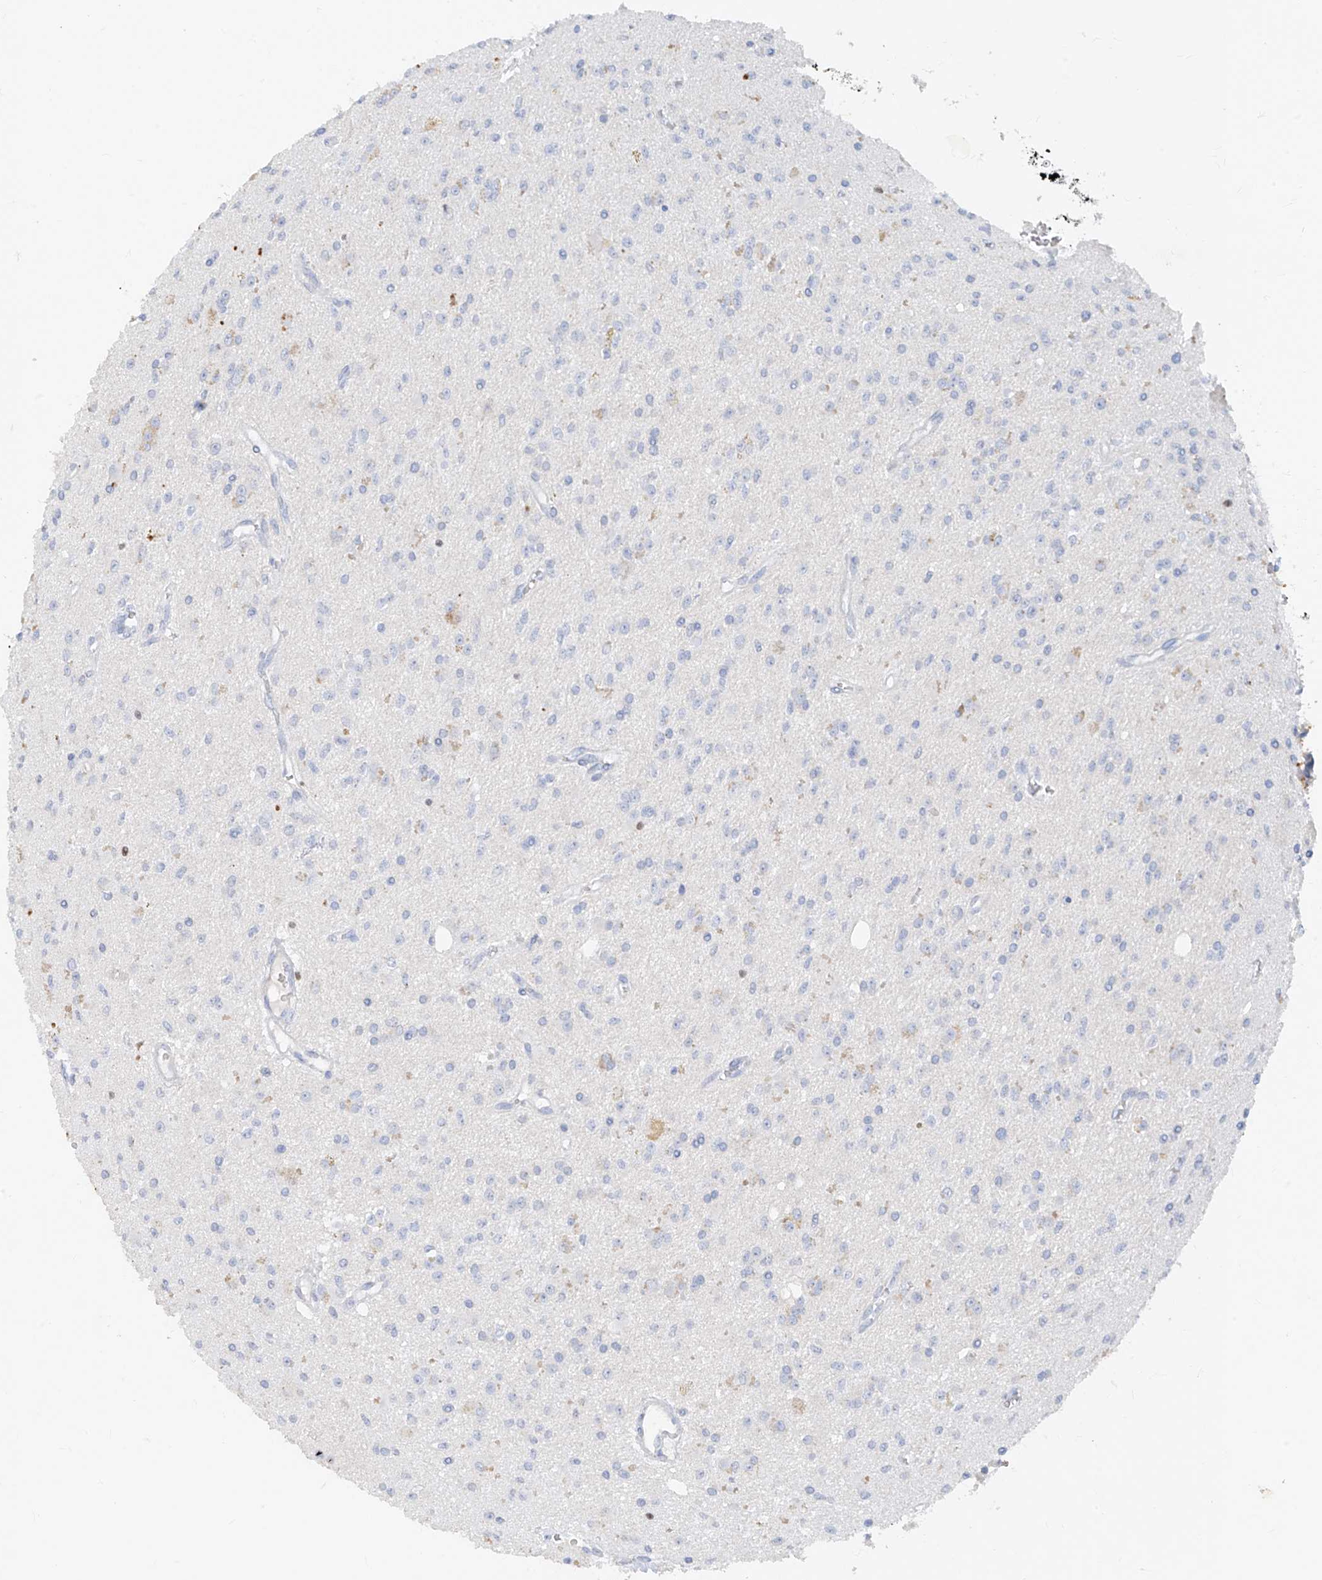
{"staining": {"intensity": "negative", "quantity": "none", "location": "none"}, "tissue": "glioma", "cell_type": "Tumor cells", "image_type": "cancer", "snomed": [{"axis": "morphology", "description": "Glioma, malignant, High grade"}, {"axis": "topography", "description": "Brain"}], "caption": "Tumor cells show no significant protein positivity in high-grade glioma (malignant).", "gene": "TBX21", "patient": {"sex": "male", "age": 34}}